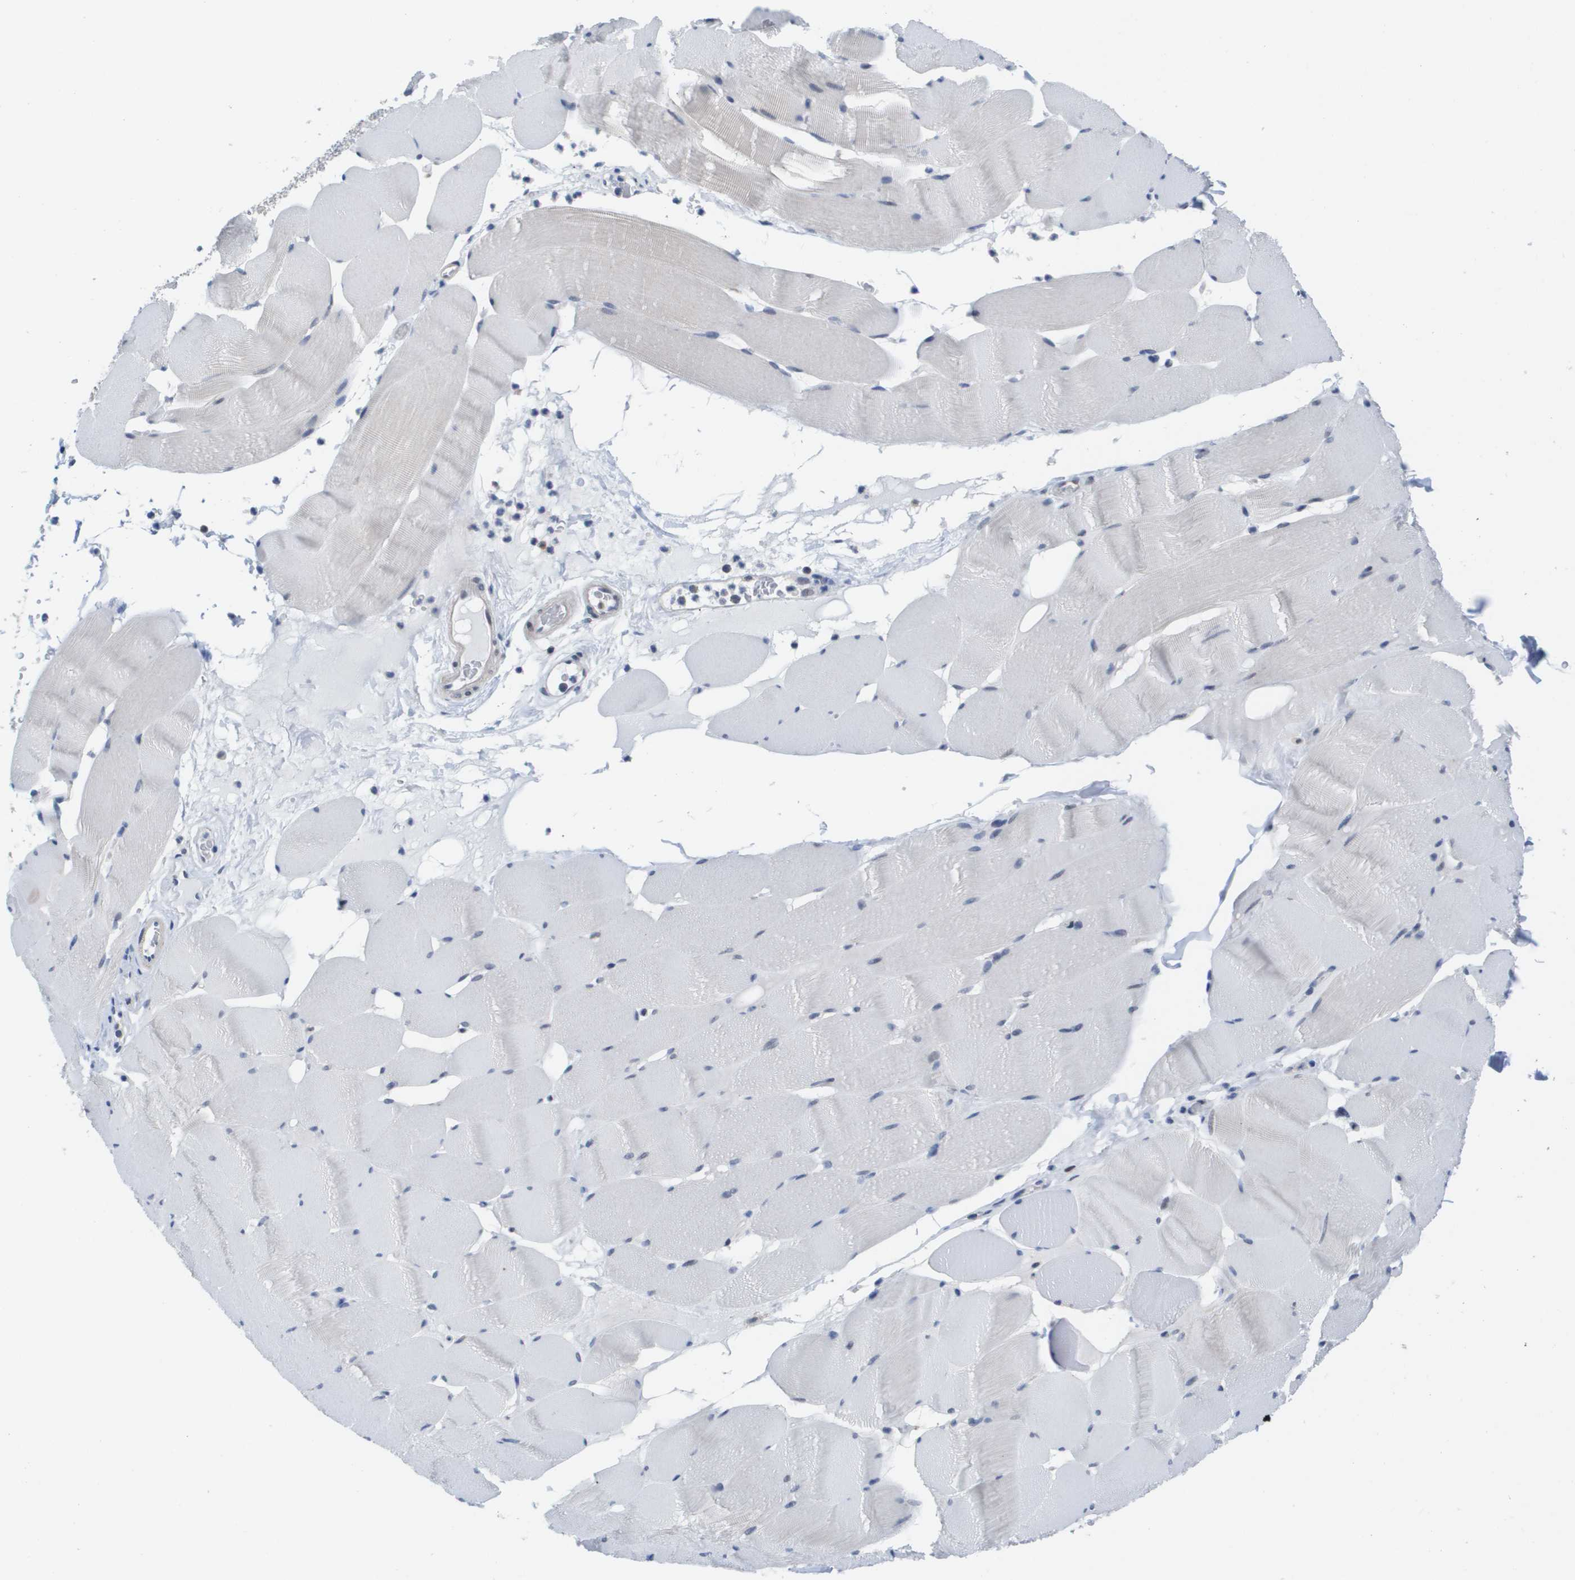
{"staining": {"intensity": "negative", "quantity": "none", "location": "none"}, "tissue": "skeletal muscle", "cell_type": "Myocytes", "image_type": "normal", "snomed": [{"axis": "morphology", "description": "Normal tissue, NOS"}, {"axis": "topography", "description": "Skeletal muscle"}], "caption": "The immunohistochemistry (IHC) photomicrograph has no significant expression in myocytes of skeletal muscle.", "gene": "FKBP4", "patient": {"sex": "male", "age": 62}}